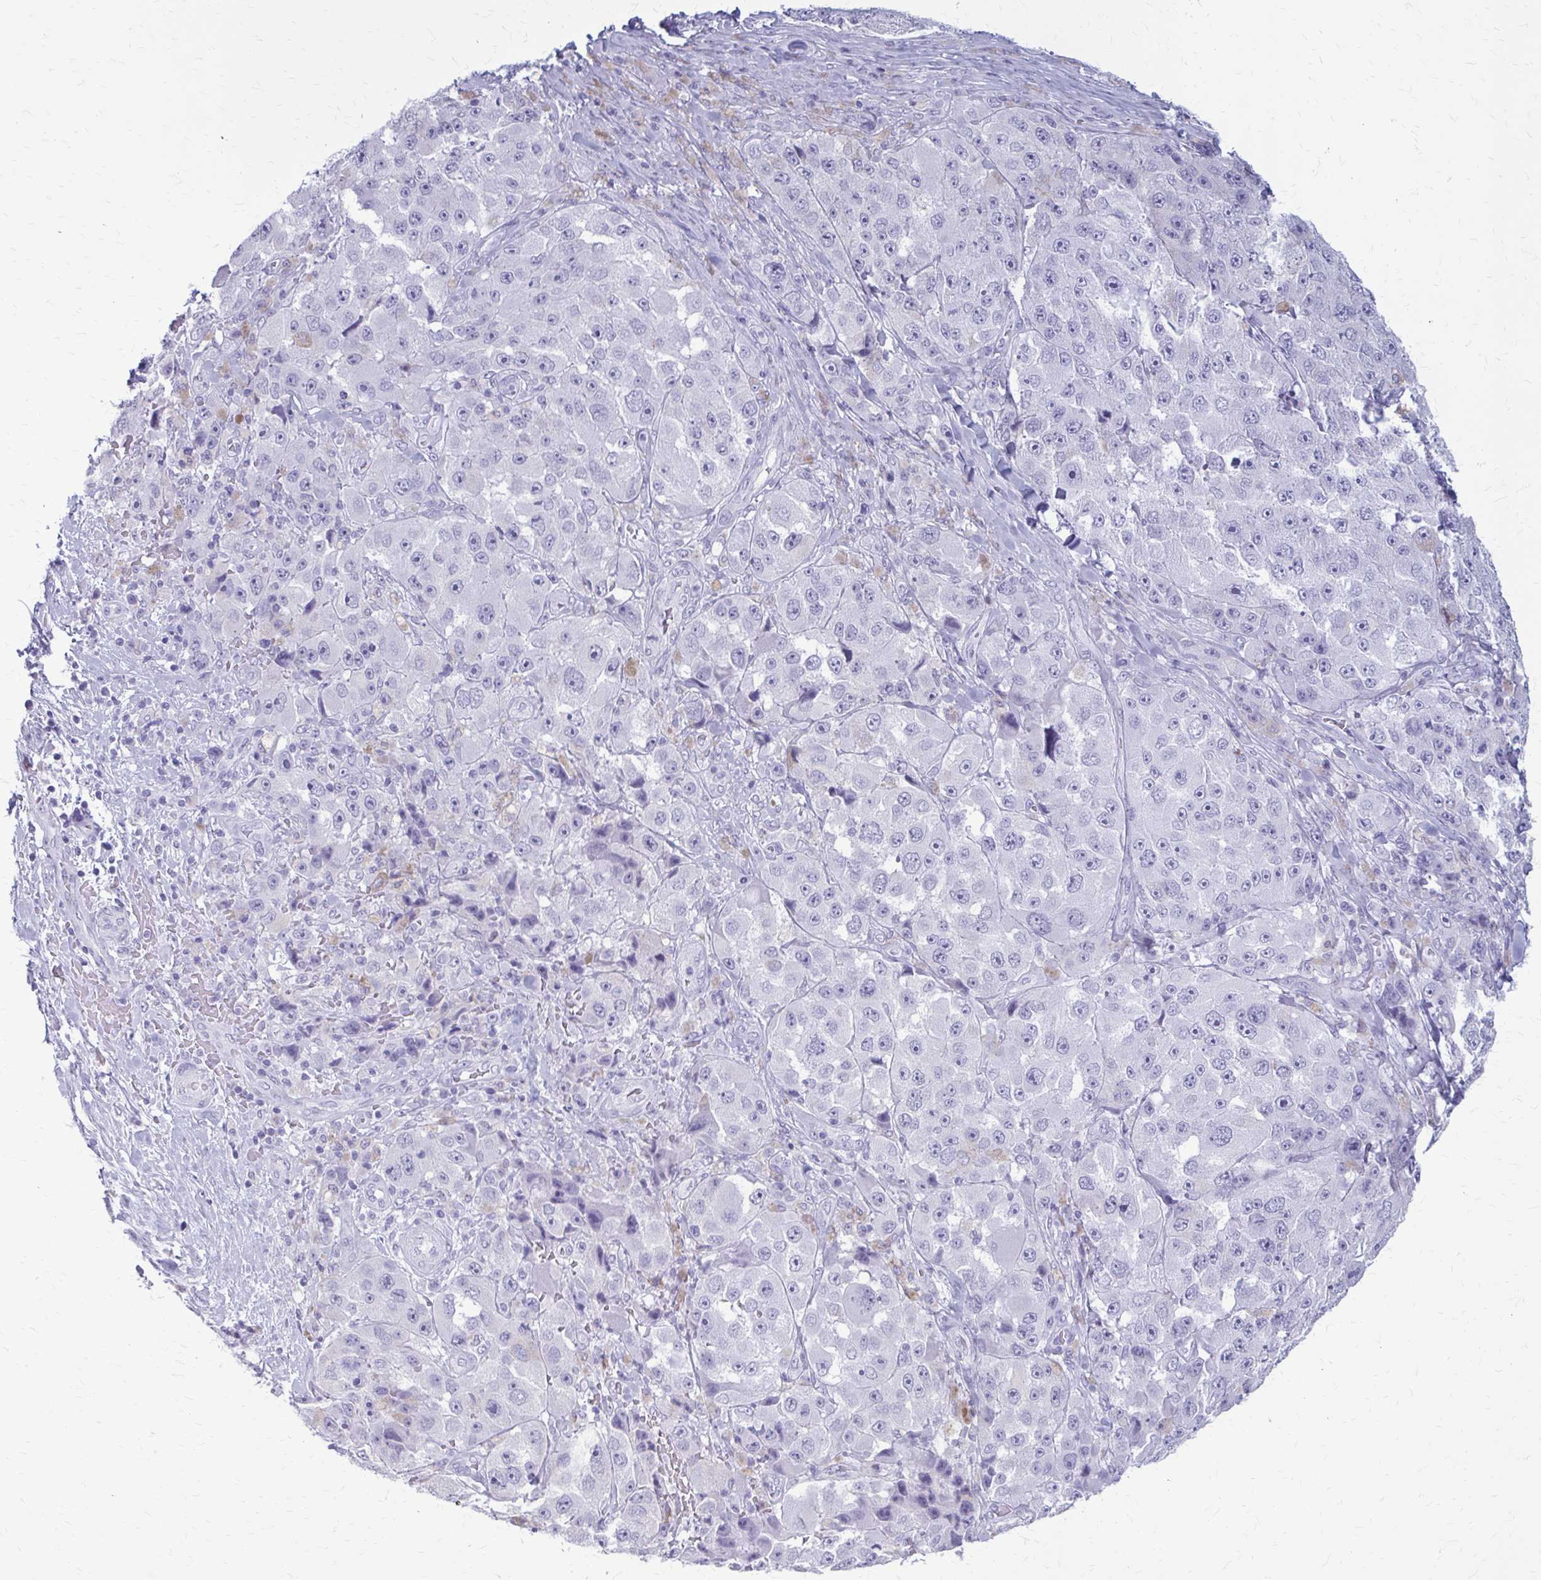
{"staining": {"intensity": "negative", "quantity": "none", "location": "none"}, "tissue": "melanoma", "cell_type": "Tumor cells", "image_type": "cancer", "snomed": [{"axis": "morphology", "description": "Malignant melanoma, Metastatic site"}, {"axis": "topography", "description": "Lymph node"}], "caption": "DAB immunohistochemical staining of melanoma demonstrates no significant staining in tumor cells.", "gene": "KRT5", "patient": {"sex": "male", "age": 62}}